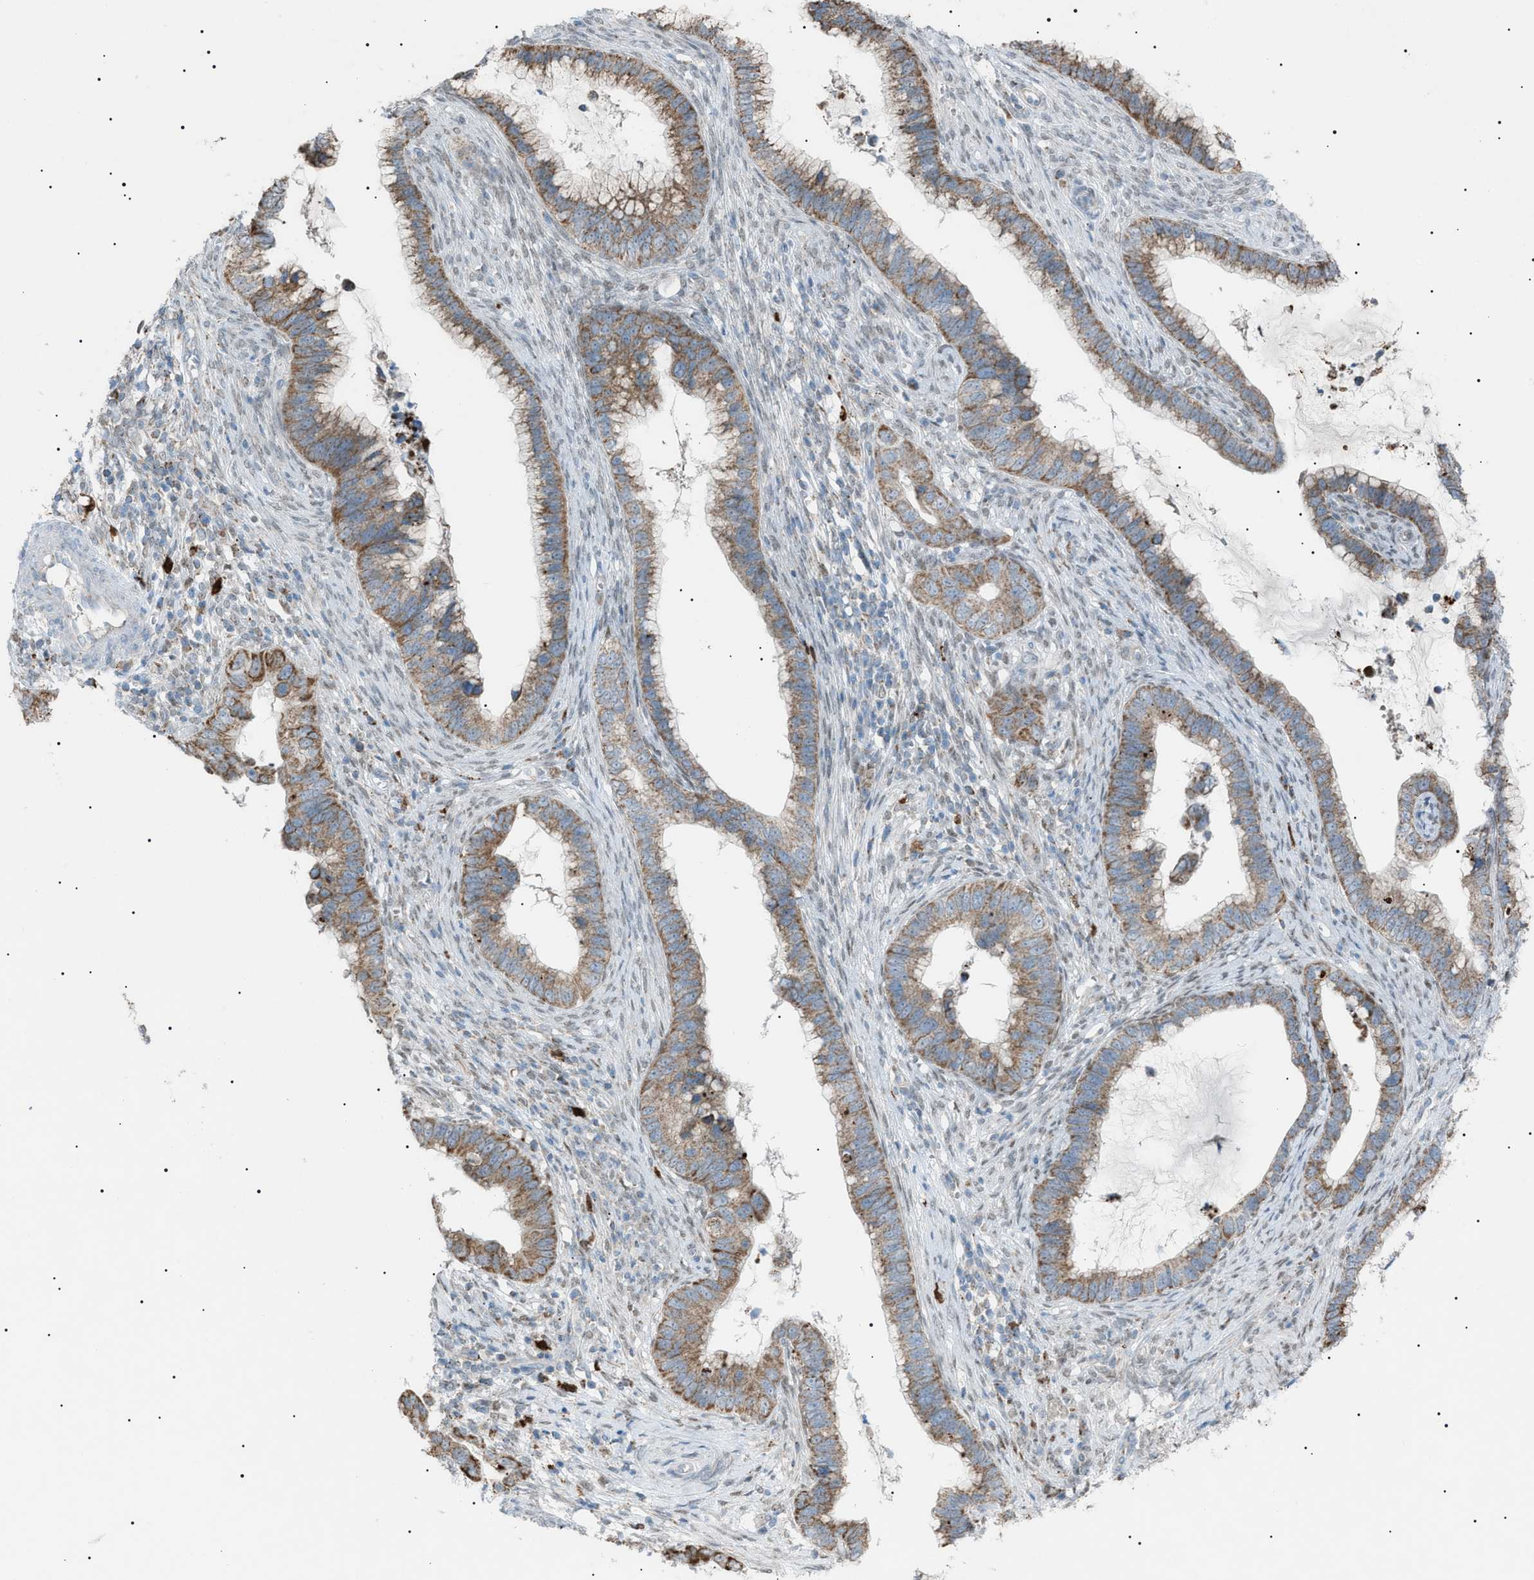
{"staining": {"intensity": "moderate", "quantity": ">75%", "location": "cytoplasmic/membranous"}, "tissue": "cervical cancer", "cell_type": "Tumor cells", "image_type": "cancer", "snomed": [{"axis": "morphology", "description": "Adenocarcinoma, NOS"}, {"axis": "topography", "description": "Cervix"}], "caption": "DAB immunohistochemical staining of human cervical cancer (adenocarcinoma) exhibits moderate cytoplasmic/membranous protein expression in about >75% of tumor cells.", "gene": "ZNF516", "patient": {"sex": "female", "age": 44}}